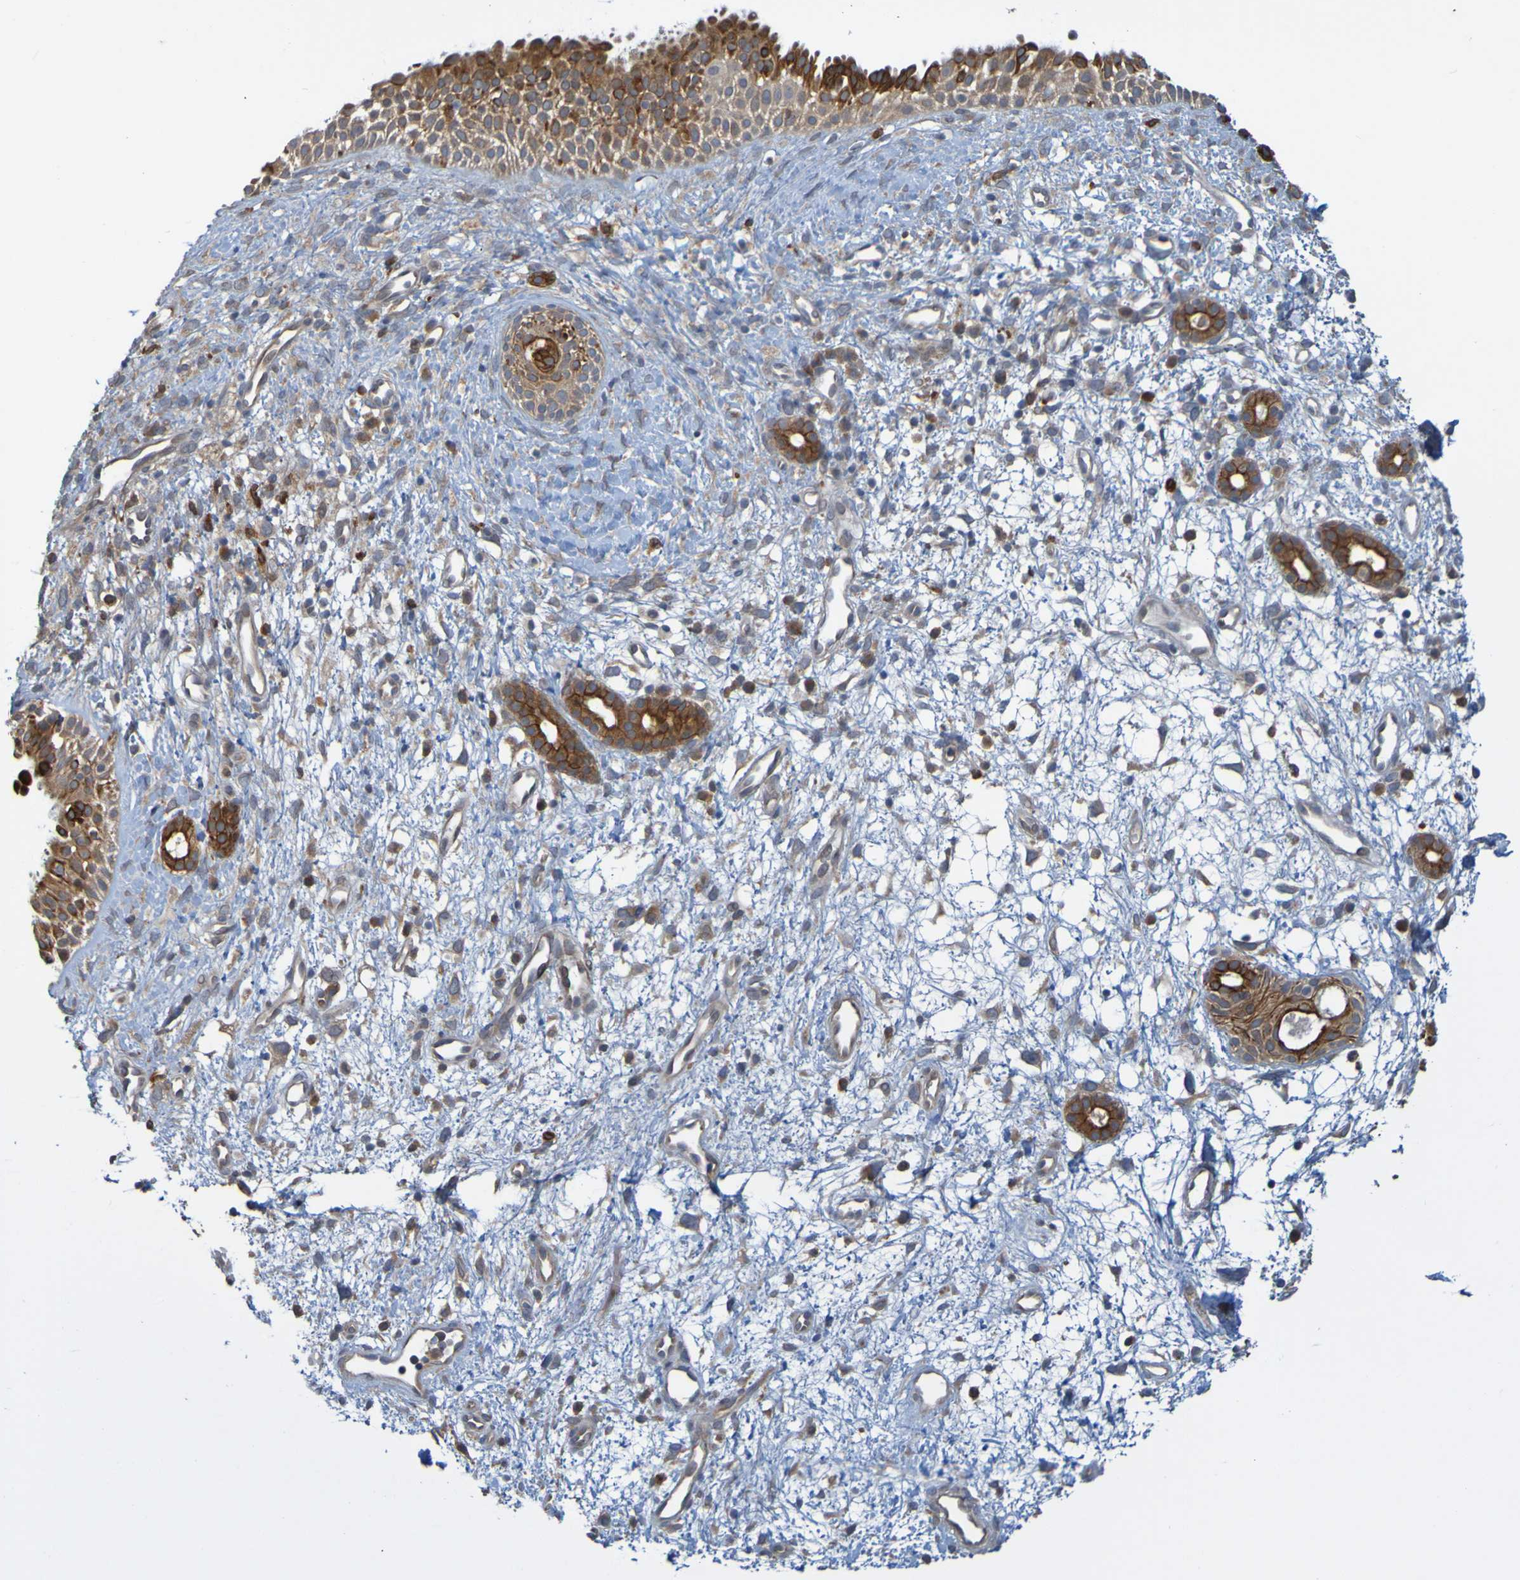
{"staining": {"intensity": "strong", "quantity": ">75%", "location": "cytoplasmic/membranous"}, "tissue": "nasopharynx", "cell_type": "Respiratory epithelial cells", "image_type": "normal", "snomed": [{"axis": "morphology", "description": "Normal tissue, NOS"}, {"axis": "topography", "description": "Nasopharynx"}], "caption": "A brown stain shows strong cytoplasmic/membranous positivity of a protein in respiratory epithelial cells of benign human nasopharynx.", "gene": "NAV2", "patient": {"sex": "male", "age": 22}}